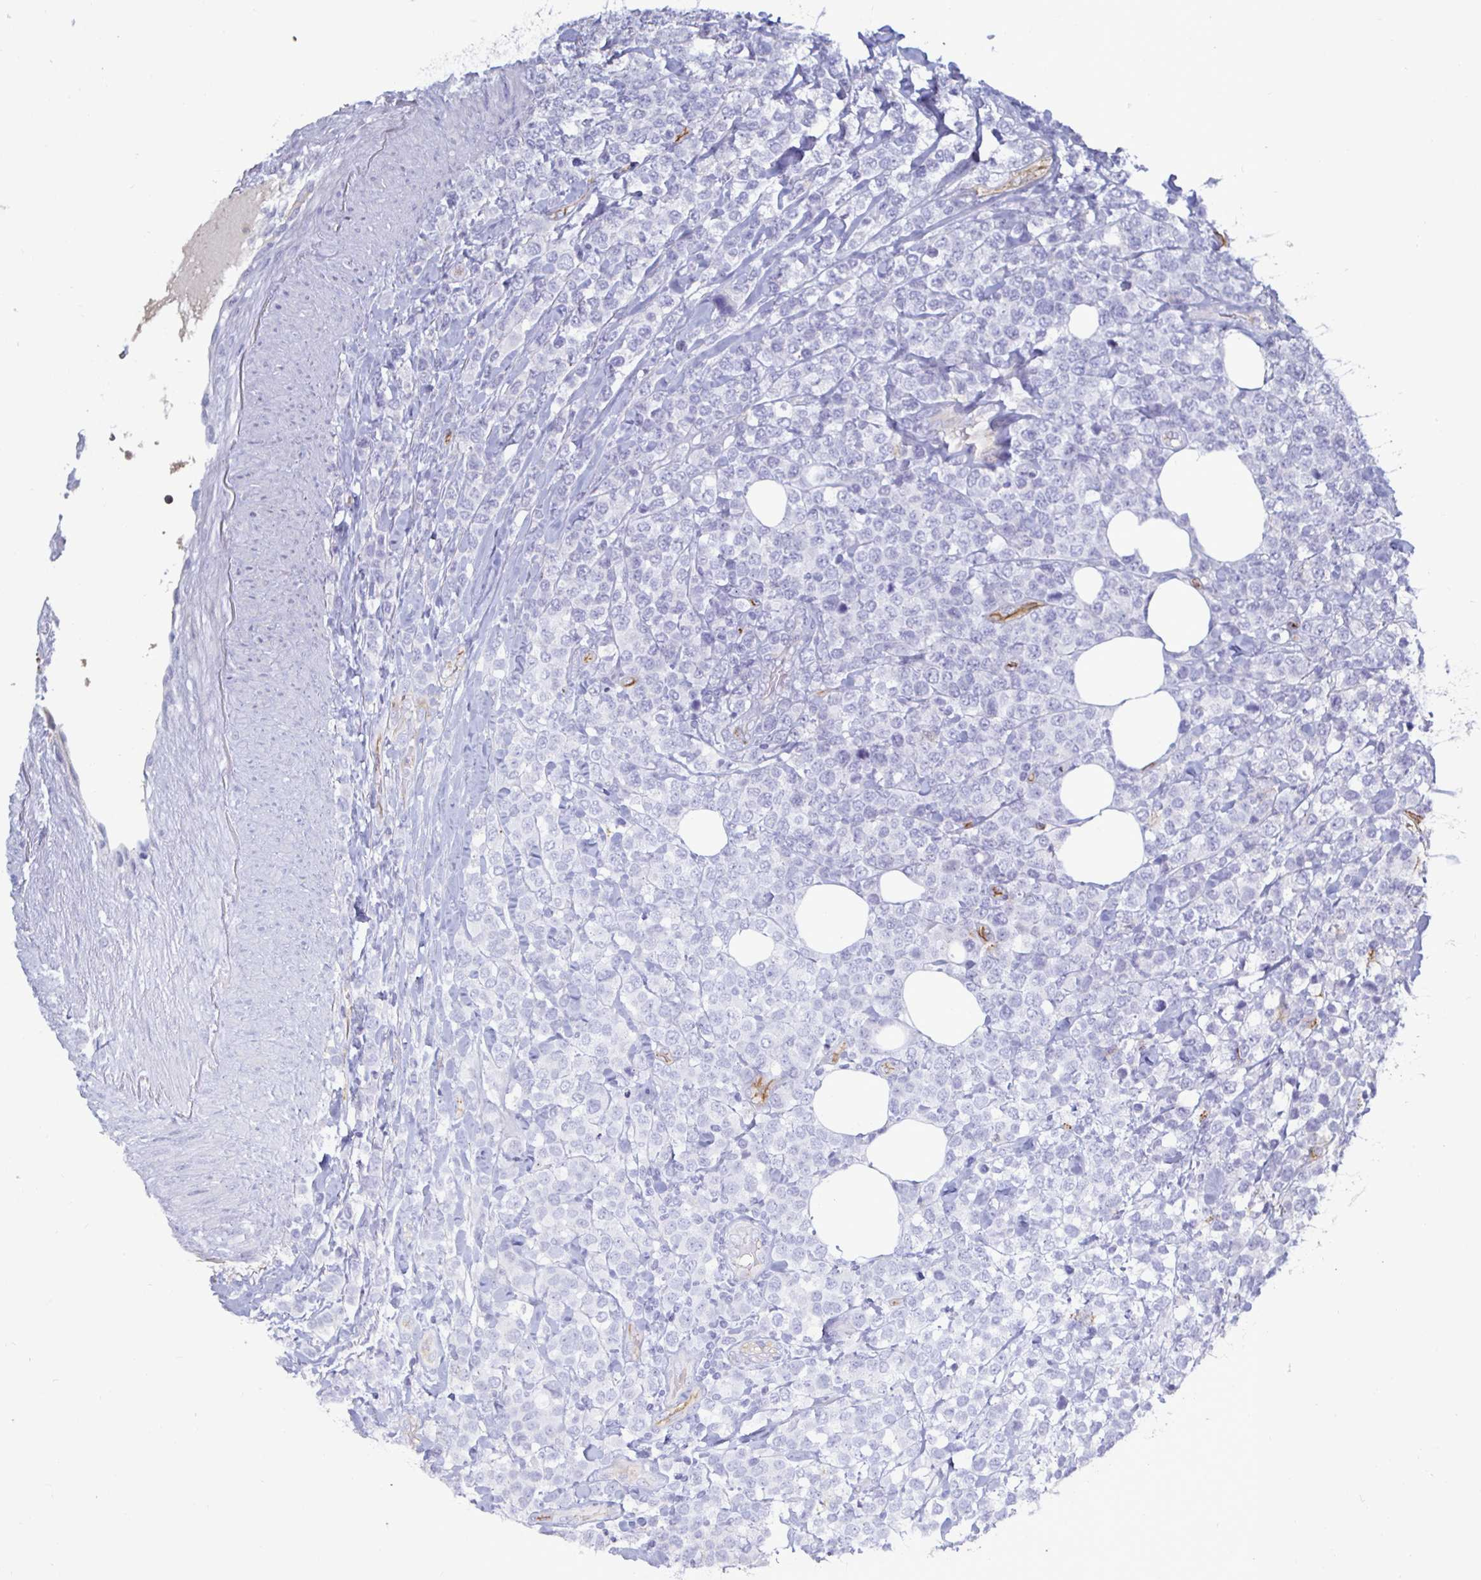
{"staining": {"intensity": "negative", "quantity": "none", "location": "none"}, "tissue": "lymphoma", "cell_type": "Tumor cells", "image_type": "cancer", "snomed": [{"axis": "morphology", "description": "Malignant lymphoma, non-Hodgkin's type, High grade"}, {"axis": "topography", "description": "Soft tissue"}], "caption": "The image shows no significant expression in tumor cells of lymphoma.", "gene": "ACSBG2", "patient": {"sex": "female", "age": 56}}